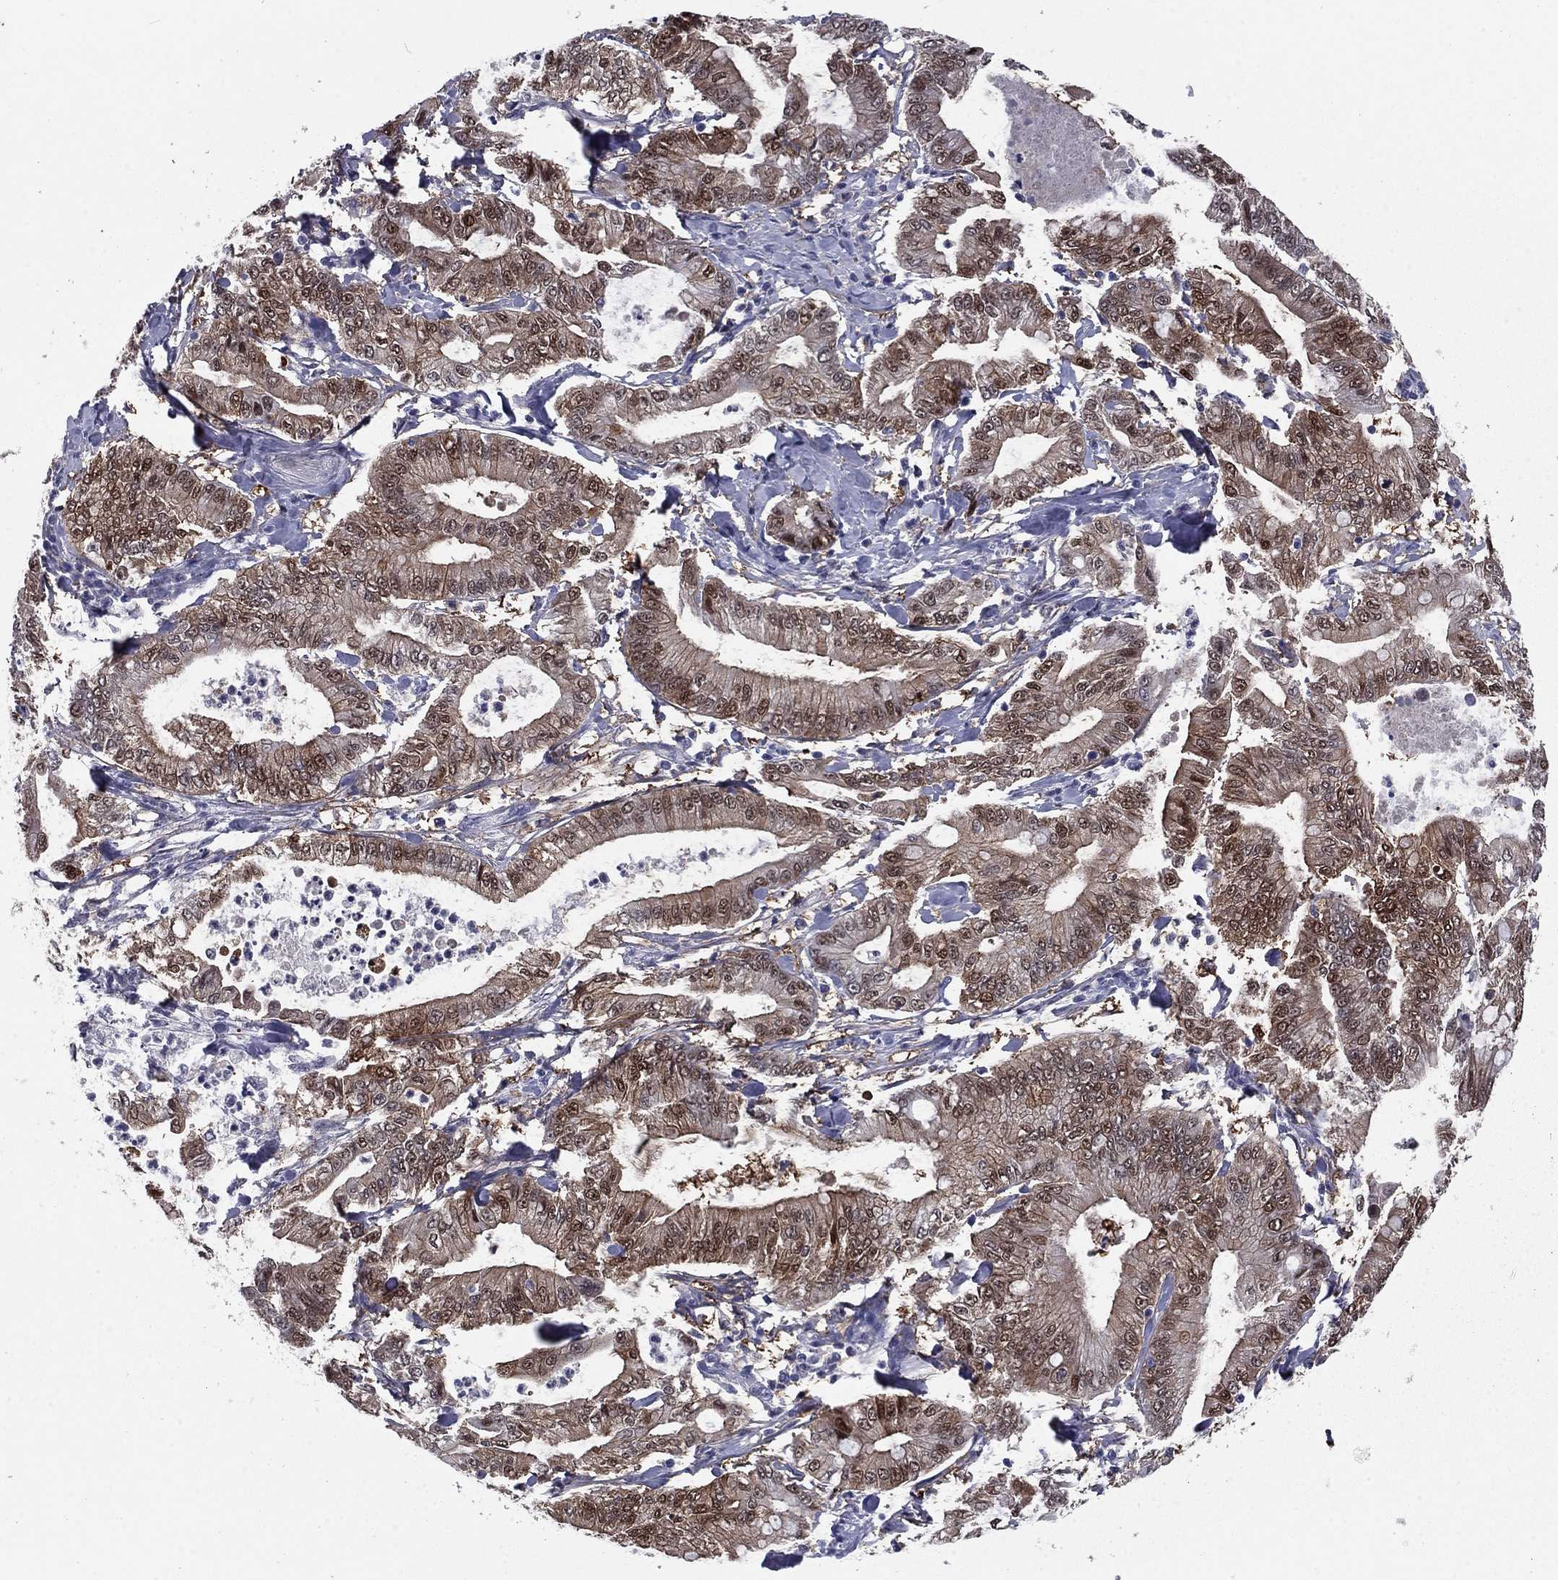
{"staining": {"intensity": "moderate", "quantity": "25%-75%", "location": "cytoplasmic/membranous,nuclear"}, "tissue": "pancreatic cancer", "cell_type": "Tumor cells", "image_type": "cancer", "snomed": [{"axis": "morphology", "description": "Adenocarcinoma, NOS"}, {"axis": "topography", "description": "Pancreas"}], "caption": "Protein expression analysis of human pancreatic adenocarcinoma reveals moderate cytoplasmic/membranous and nuclear positivity in approximately 25%-75% of tumor cells.", "gene": "REXO5", "patient": {"sex": "male", "age": 71}}